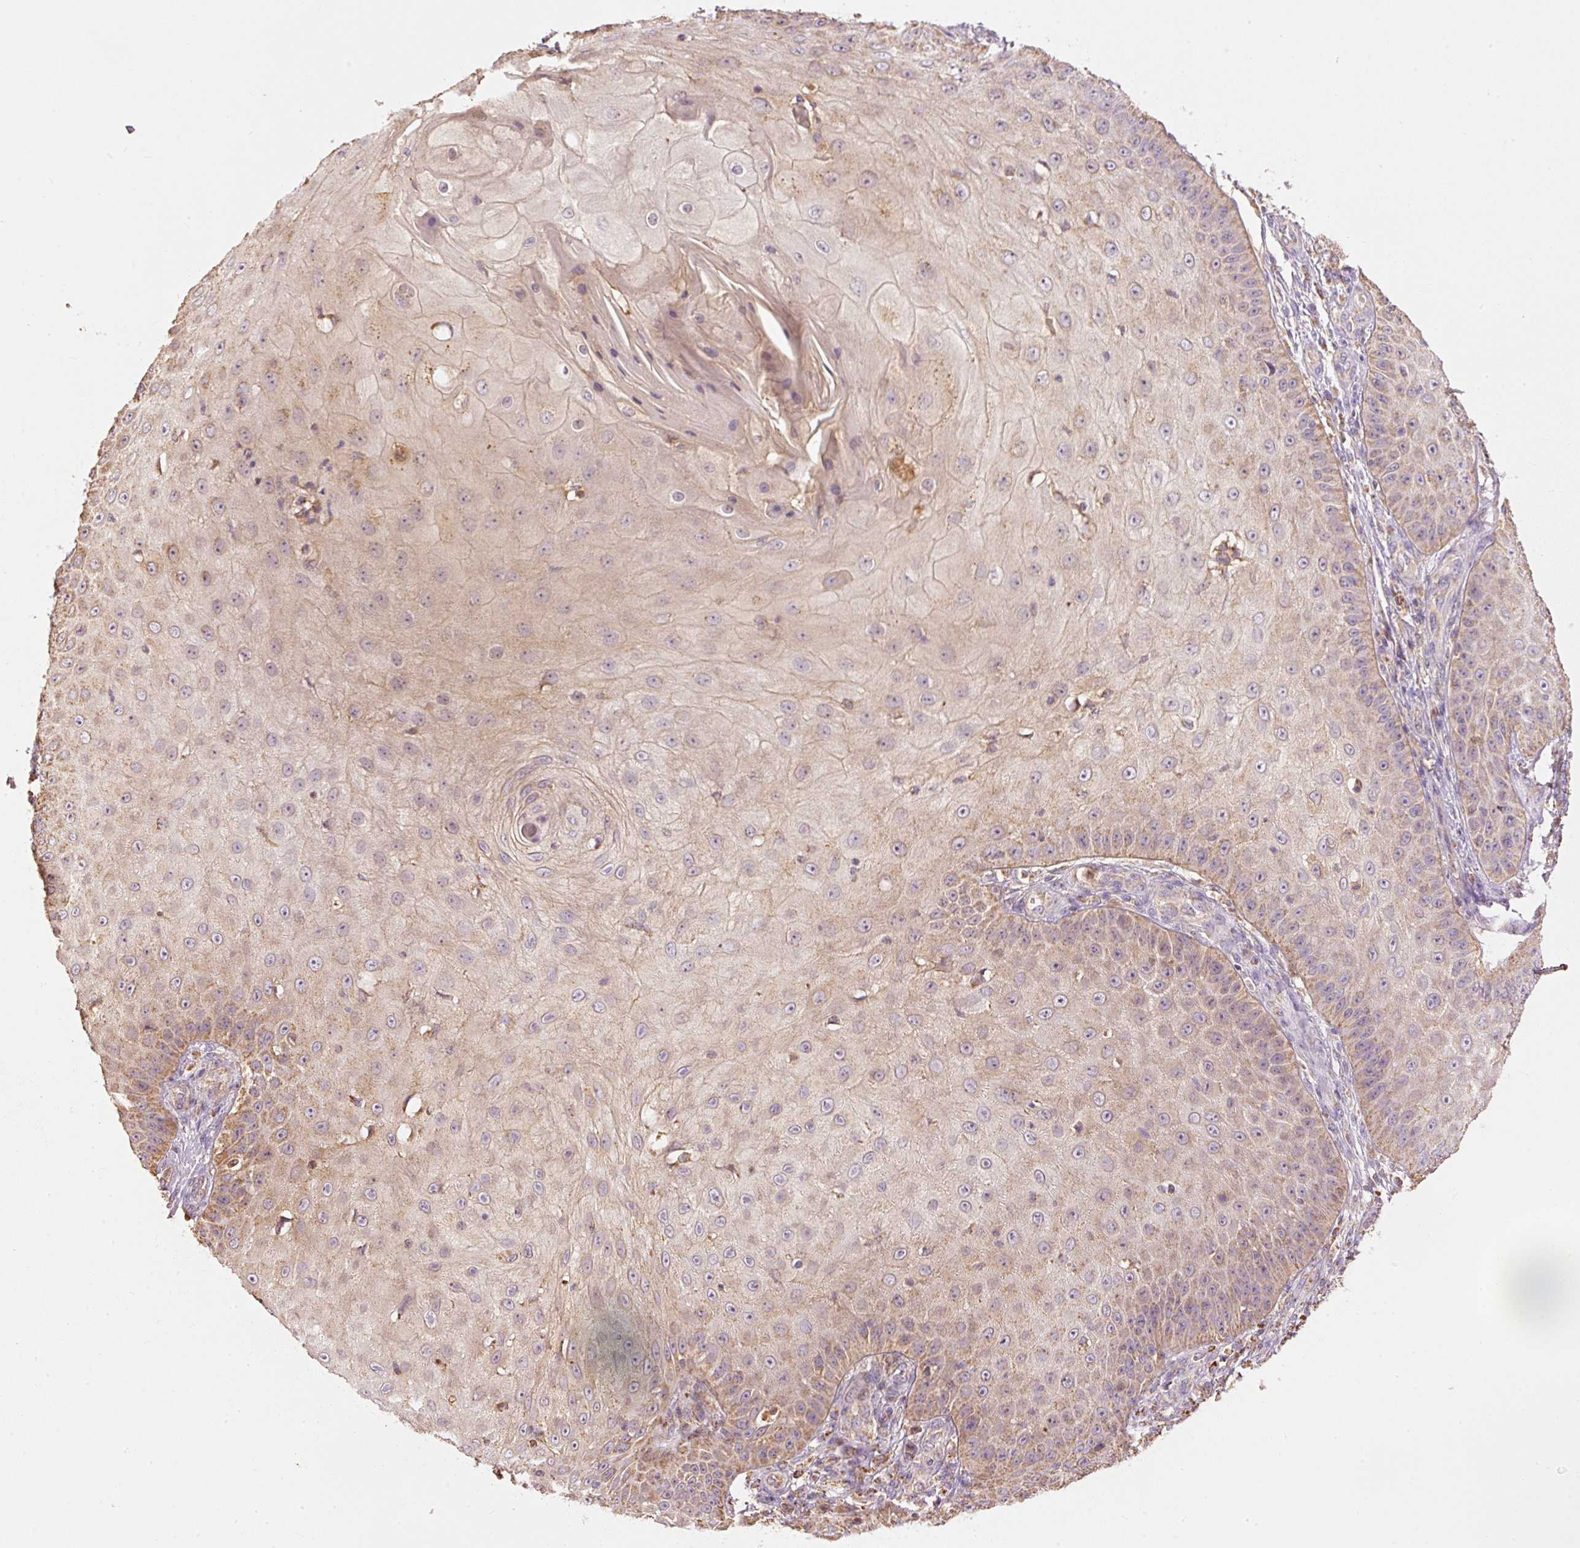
{"staining": {"intensity": "moderate", "quantity": "<25%", "location": "cytoplasmic/membranous"}, "tissue": "skin cancer", "cell_type": "Tumor cells", "image_type": "cancer", "snomed": [{"axis": "morphology", "description": "Squamous cell carcinoma, NOS"}, {"axis": "topography", "description": "Skin"}], "caption": "A brown stain highlights moderate cytoplasmic/membranous expression of a protein in human squamous cell carcinoma (skin) tumor cells. Immunohistochemistry stains the protein of interest in brown and the nuclei are stained blue.", "gene": "PSENEN", "patient": {"sex": "male", "age": 70}}